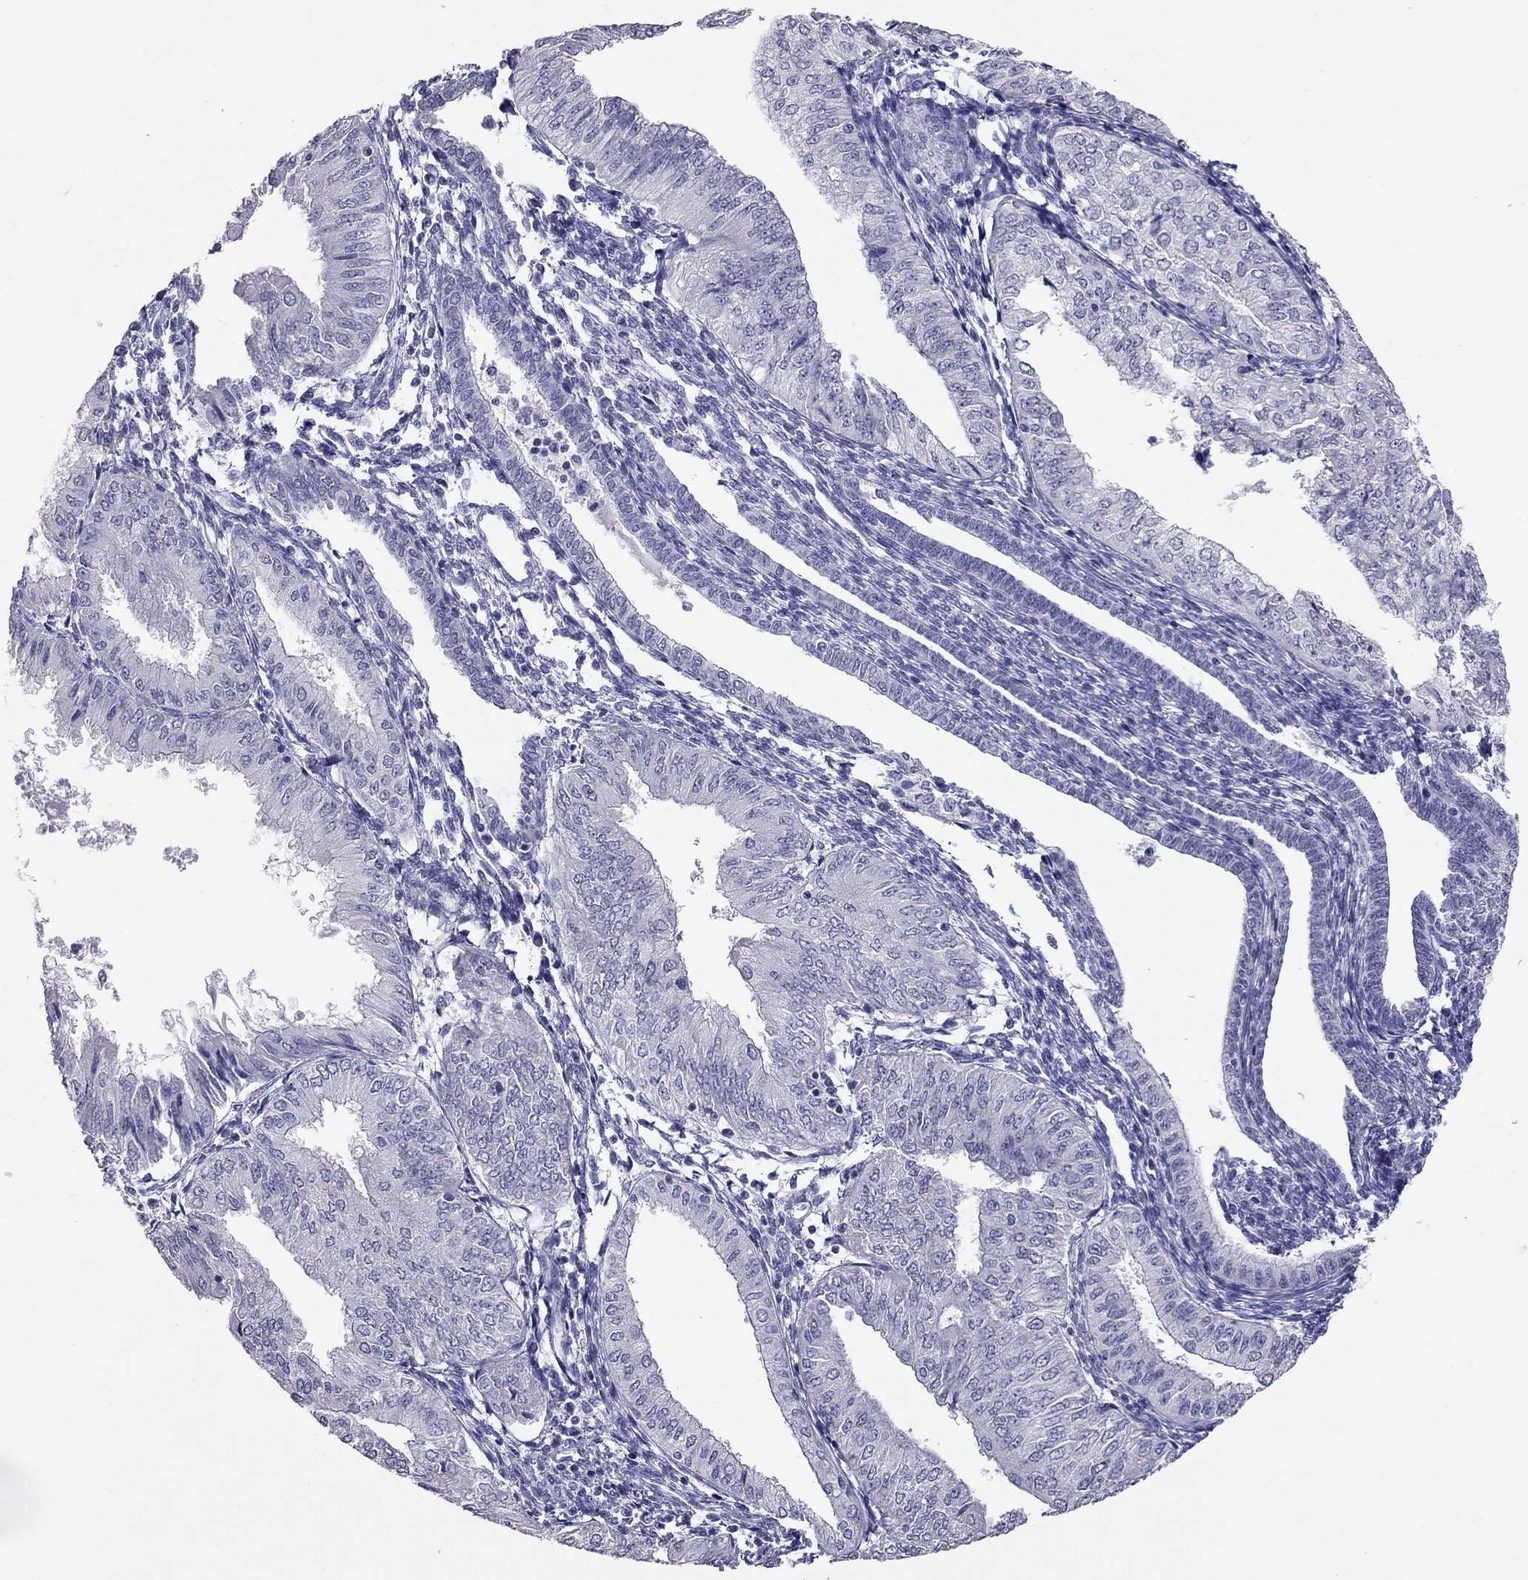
{"staining": {"intensity": "negative", "quantity": "none", "location": "none"}, "tissue": "endometrial cancer", "cell_type": "Tumor cells", "image_type": "cancer", "snomed": [{"axis": "morphology", "description": "Adenocarcinoma, NOS"}, {"axis": "topography", "description": "Endometrium"}], "caption": "Tumor cells are negative for brown protein staining in endometrial cancer.", "gene": "PSMB11", "patient": {"sex": "female", "age": 53}}